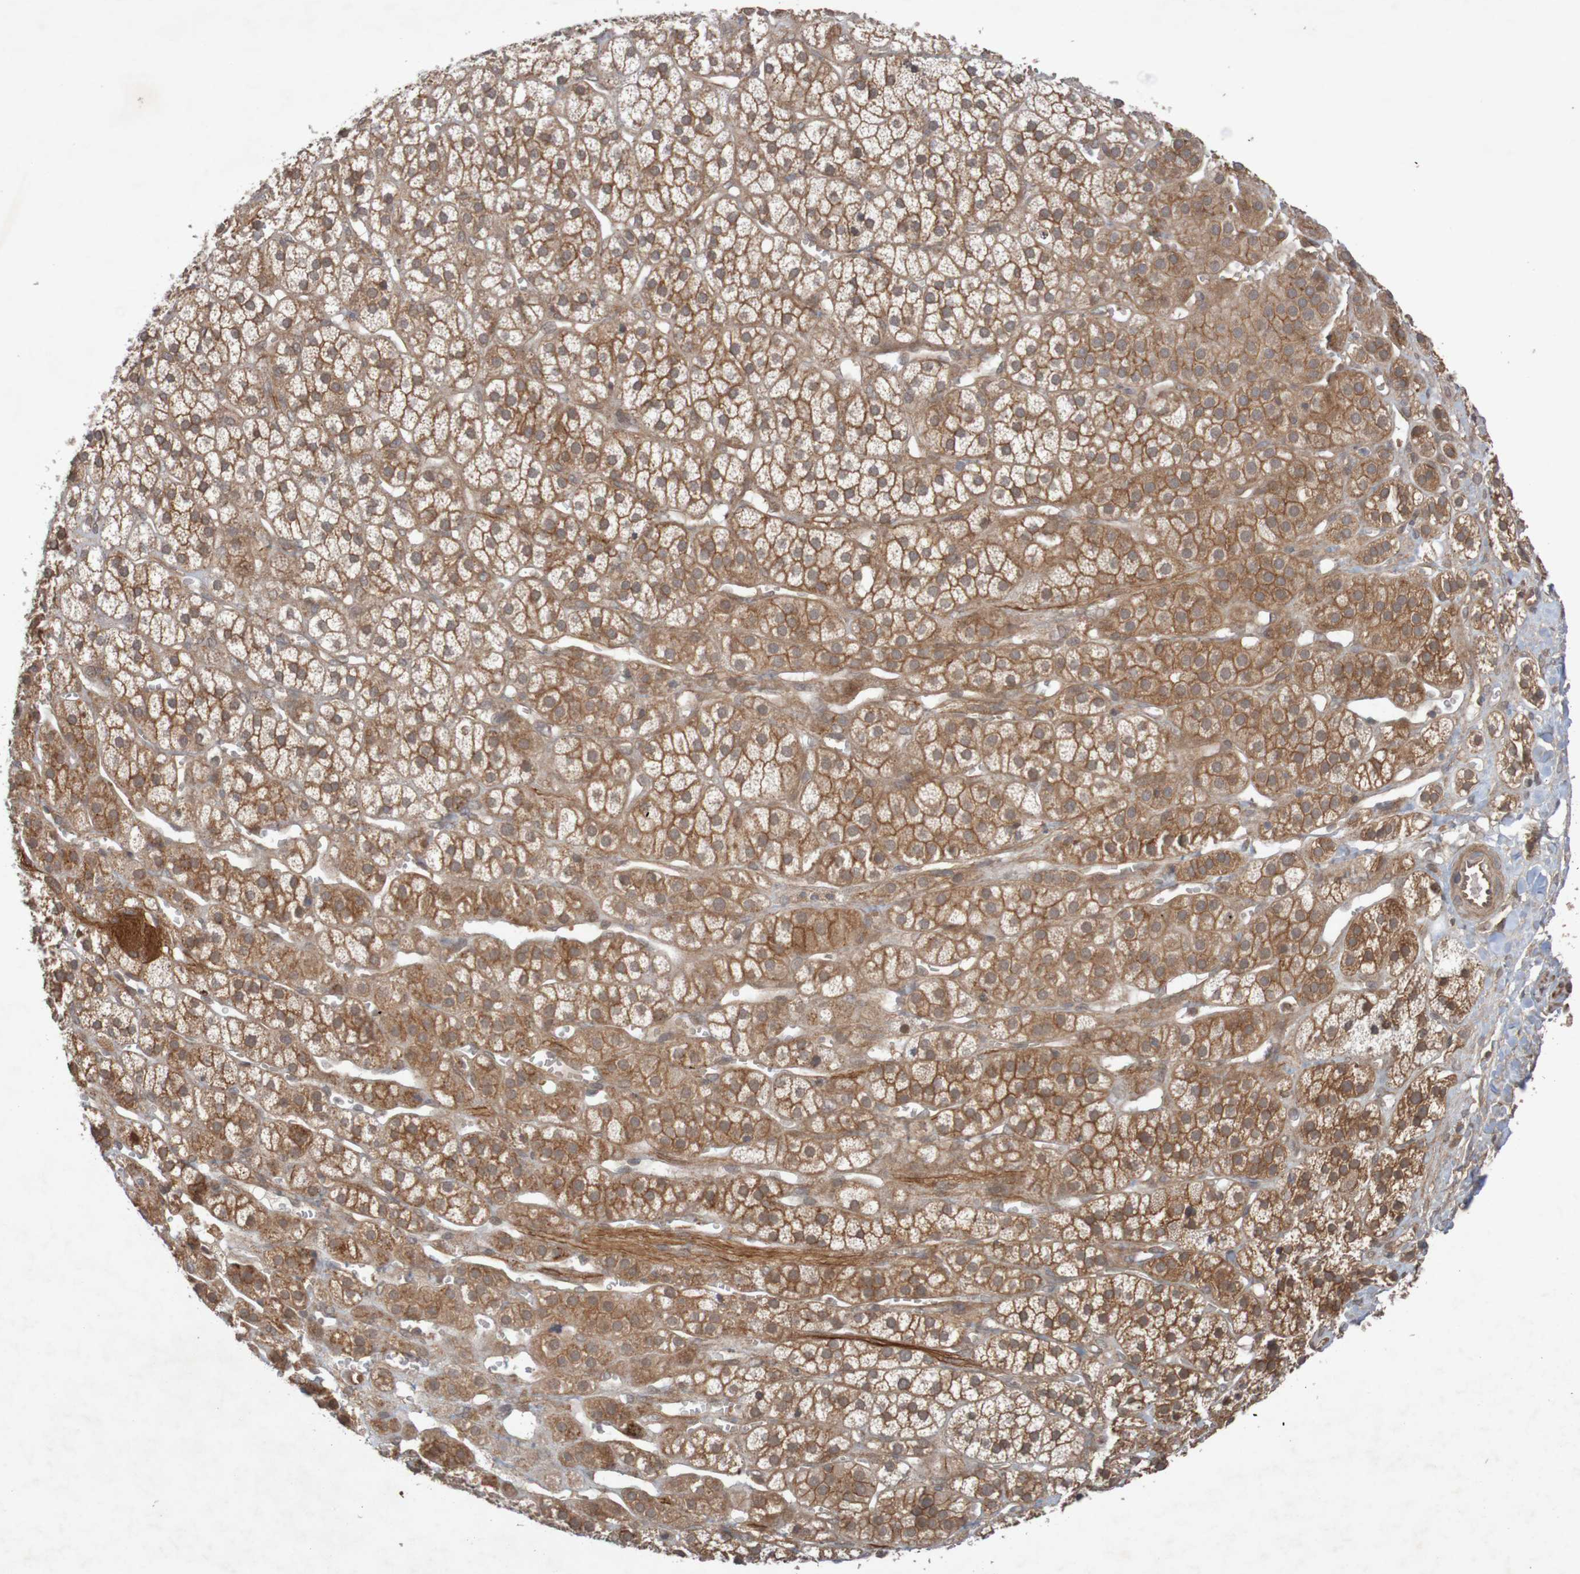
{"staining": {"intensity": "moderate", "quantity": ">75%", "location": "cytoplasmic/membranous"}, "tissue": "adrenal gland", "cell_type": "Glandular cells", "image_type": "normal", "snomed": [{"axis": "morphology", "description": "Normal tissue, NOS"}, {"axis": "topography", "description": "Adrenal gland"}], "caption": "Brown immunohistochemical staining in benign human adrenal gland exhibits moderate cytoplasmic/membranous staining in about >75% of glandular cells. Immunohistochemistry stains the protein of interest in brown and the nuclei are stained blue.", "gene": "ARHGEF11", "patient": {"sex": "male", "age": 56}}